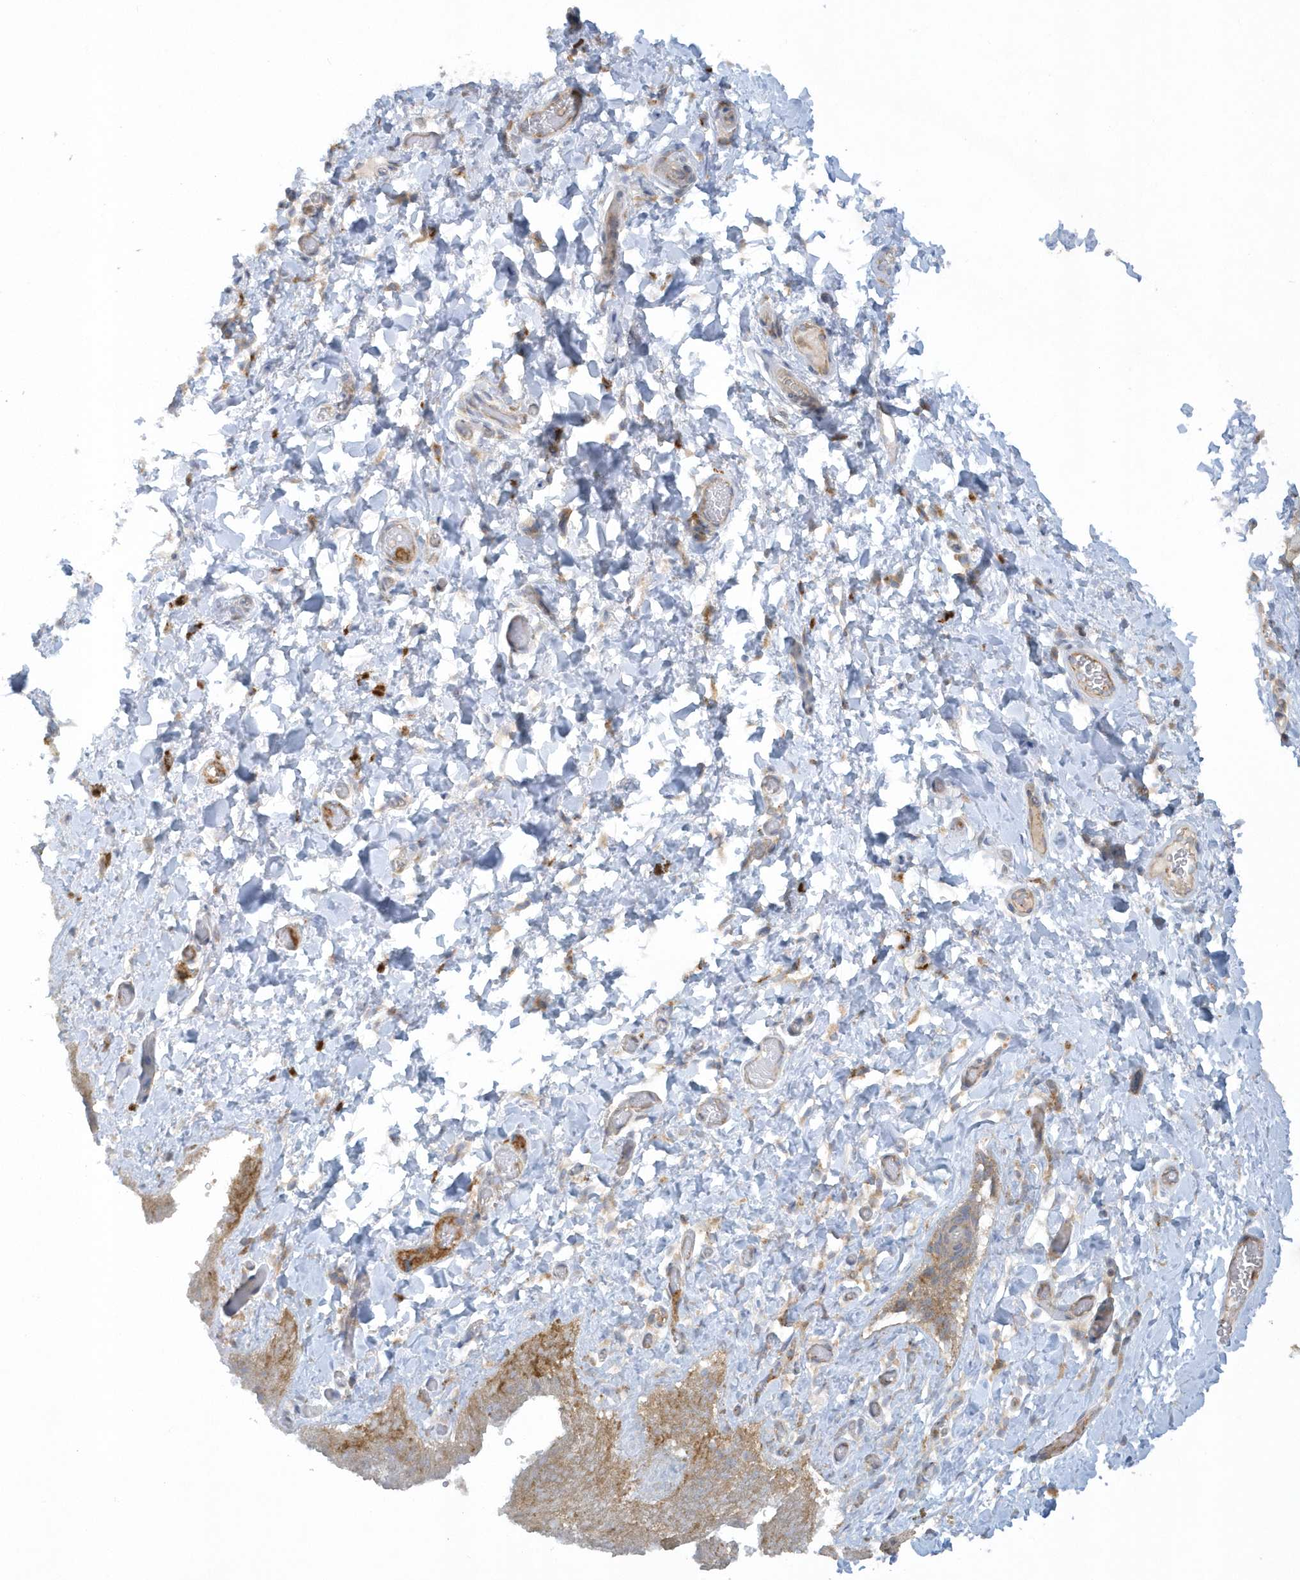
{"staining": {"intensity": "moderate", "quantity": "25%-75%", "location": "cytoplasmic/membranous"}, "tissue": "skin", "cell_type": "Epidermal cells", "image_type": "normal", "snomed": [{"axis": "morphology", "description": "Normal tissue, NOS"}, {"axis": "topography", "description": "Anal"}], "caption": "Skin stained for a protein shows moderate cytoplasmic/membranous positivity in epidermal cells. The protein is stained brown, and the nuclei are stained in blue (DAB IHC with brightfield microscopy, high magnification).", "gene": "CNOT10", "patient": {"sex": "male", "age": 44}}